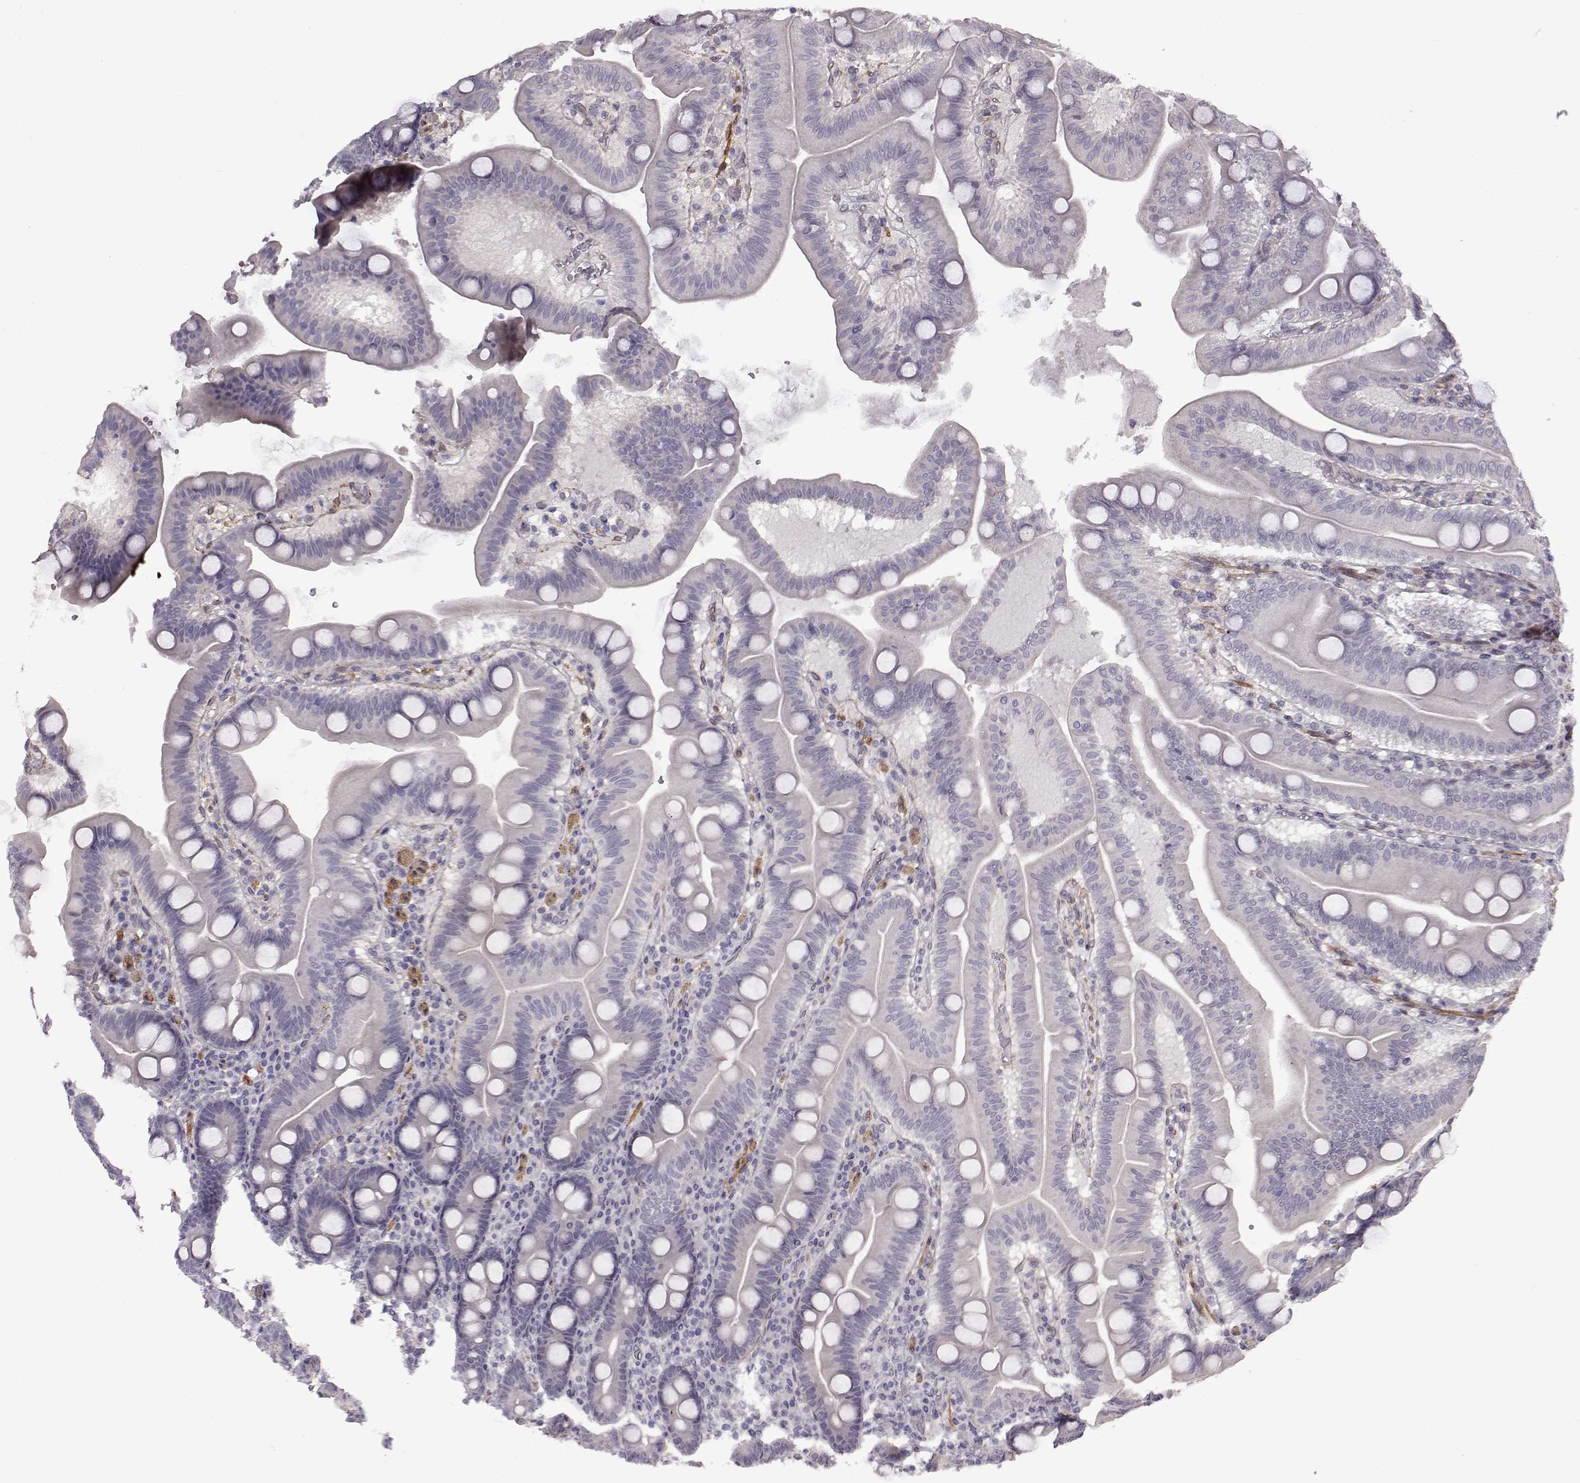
{"staining": {"intensity": "negative", "quantity": "none", "location": "none"}, "tissue": "duodenum", "cell_type": "Glandular cells", "image_type": "normal", "snomed": [{"axis": "morphology", "description": "Normal tissue, NOS"}, {"axis": "topography", "description": "Duodenum"}], "caption": "An immunohistochemistry (IHC) image of benign duodenum is shown. There is no staining in glandular cells of duodenum.", "gene": "SYNPO2", "patient": {"sex": "male", "age": 59}}